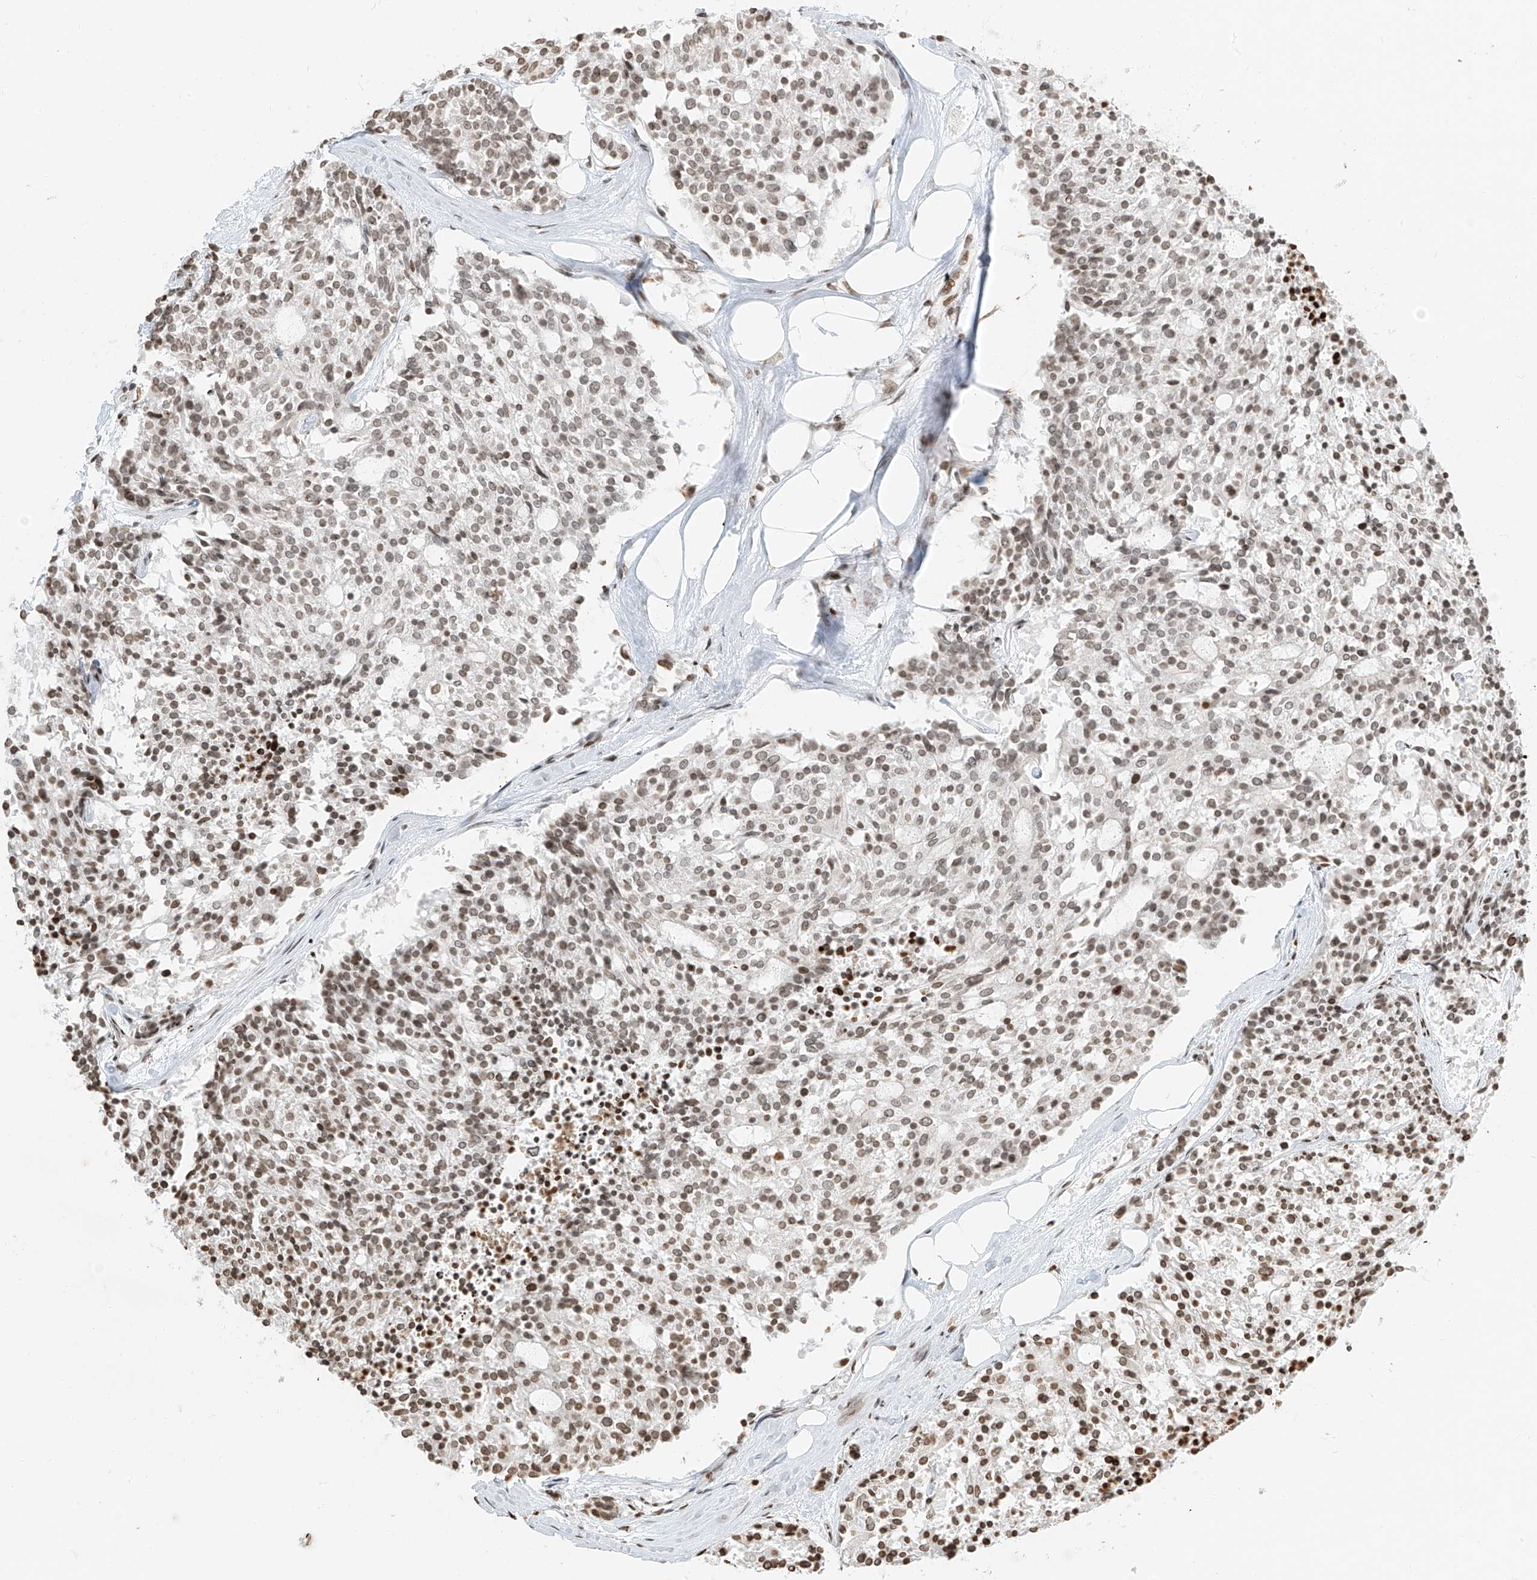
{"staining": {"intensity": "moderate", "quantity": ">75%", "location": "nuclear"}, "tissue": "carcinoid", "cell_type": "Tumor cells", "image_type": "cancer", "snomed": [{"axis": "morphology", "description": "Carcinoid, malignant, NOS"}, {"axis": "topography", "description": "Pancreas"}], "caption": "A brown stain shows moderate nuclear expression of a protein in human carcinoid tumor cells. Nuclei are stained in blue.", "gene": "C17orf58", "patient": {"sex": "female", "age": 54}}